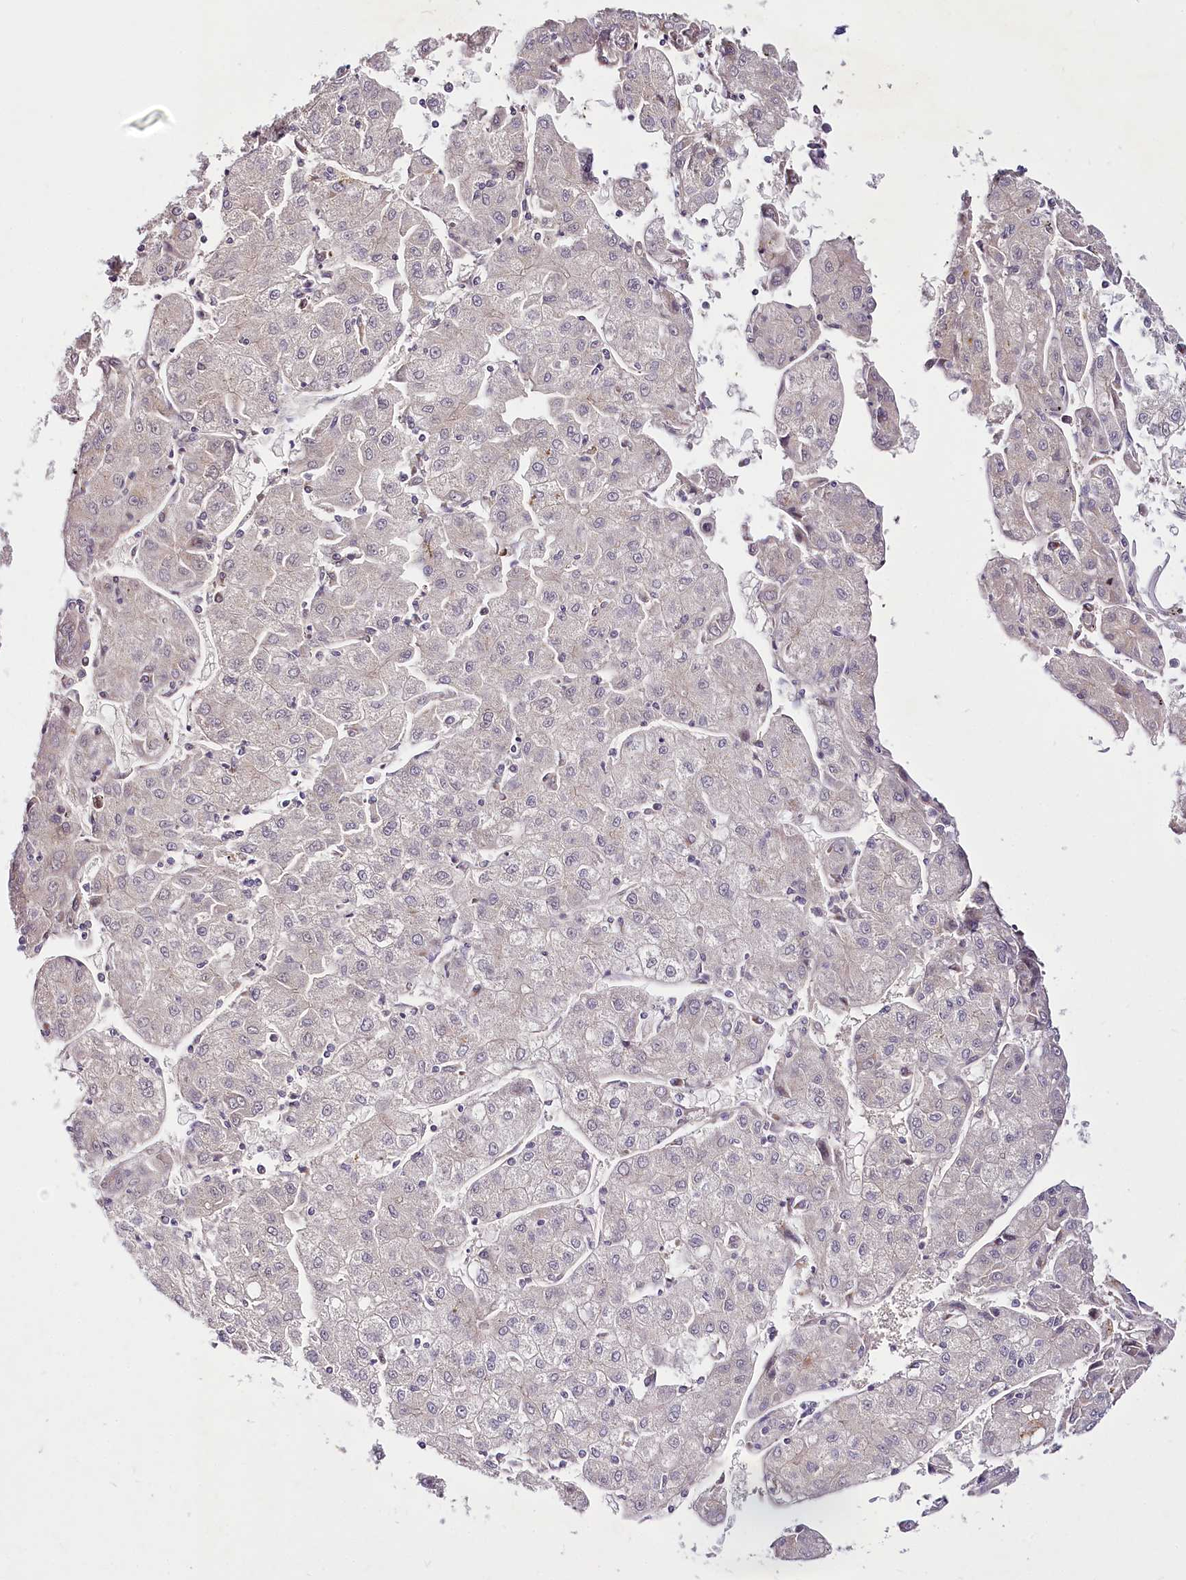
{"staining": {"intensity": "negative", "quantity": "none", "location": "none"}, "tissue": "liver cancer", "cell_type": "Tumor cells", "image_type": "cancer", "snomed": [{"axis": "morphology", "description": "Carcinoma, Hepatocellular, NOS"}, {"axis": "topography", "description": "Liver"}], "caption": "This is an immunohistochemistry histopathology image of human liver cancer. There is no positivity in tumor cells.", "gene": "VWA5A", "patient": {"sex": "male", "age": 72}}